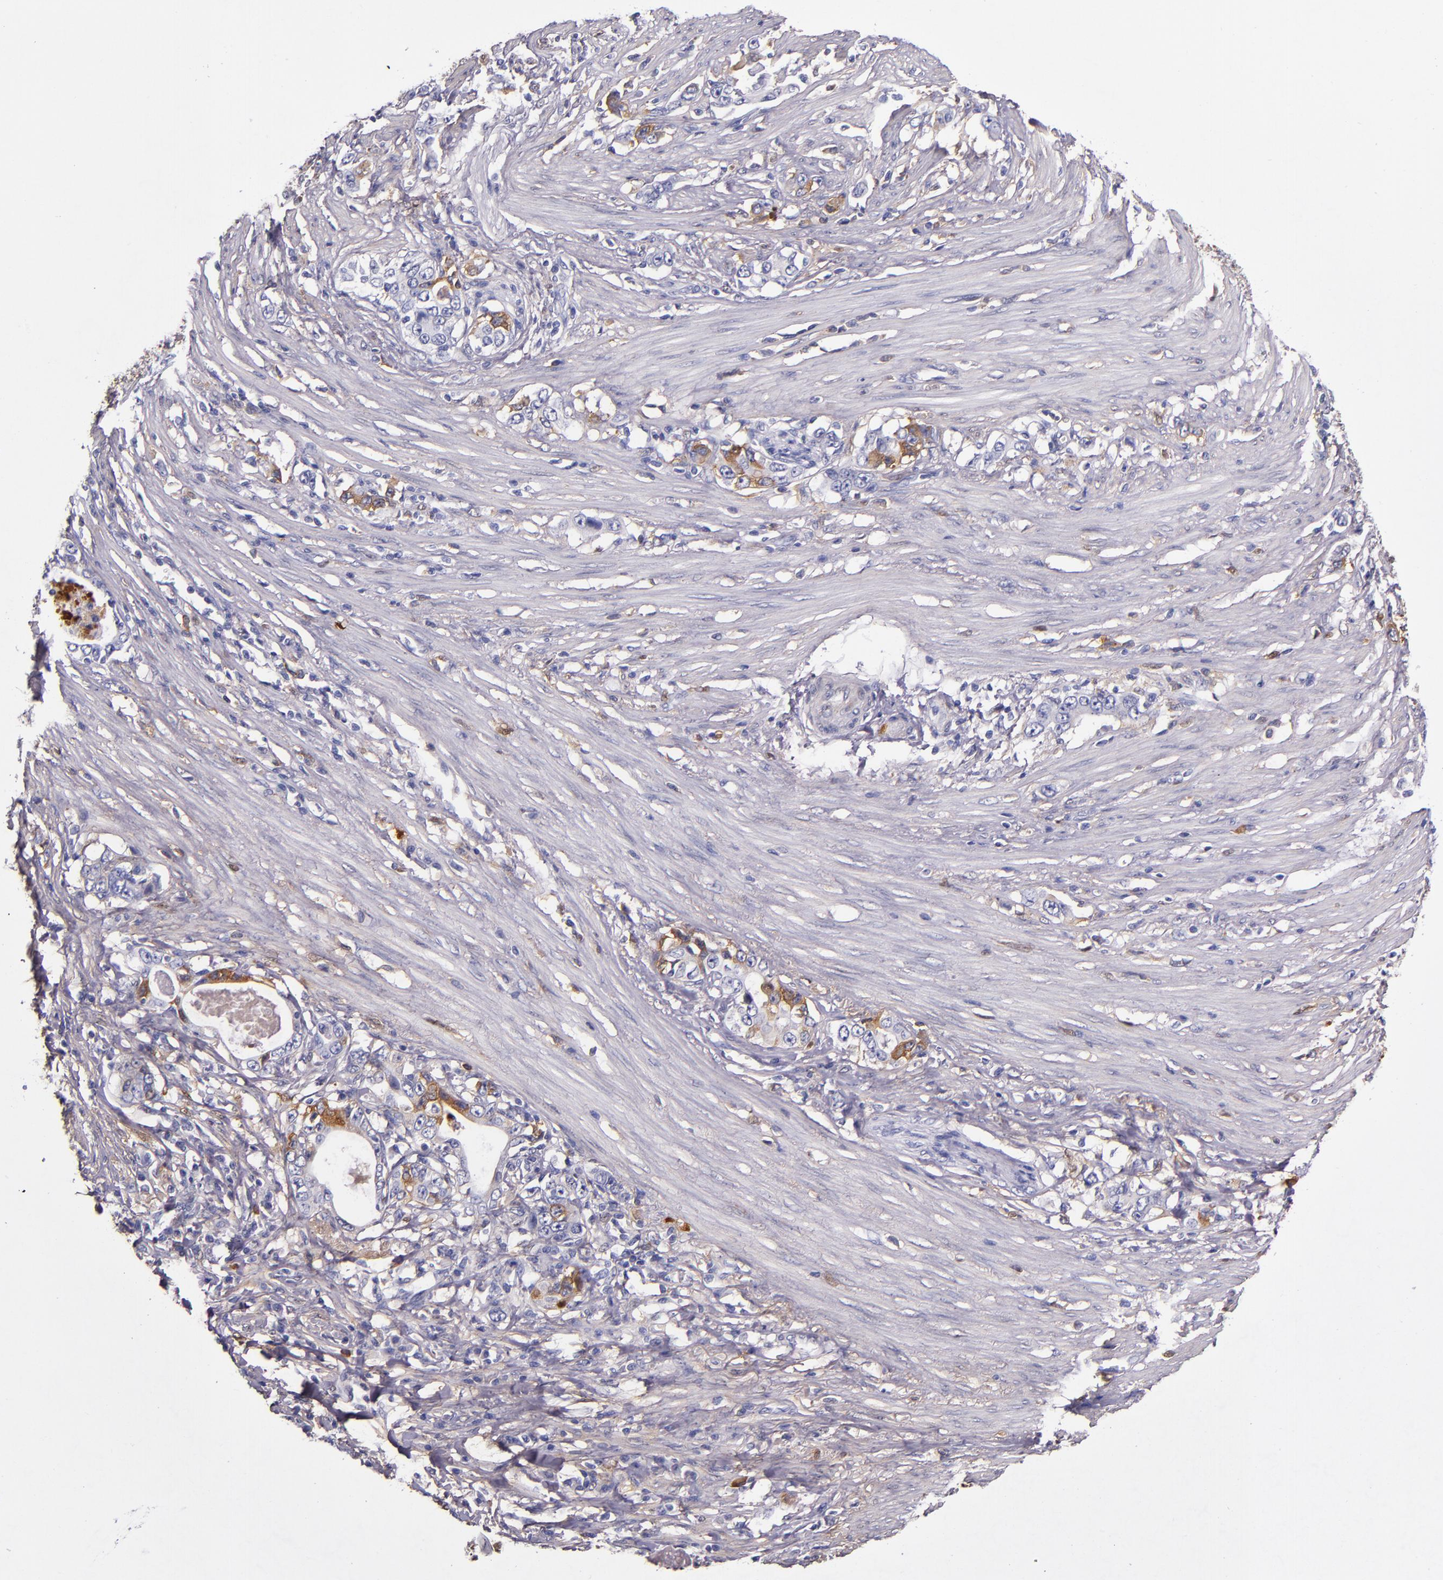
{"staining": {"intensity": "weak", "quantity": "<25%", "location": "cytoplasmic/membranous"}, "tissue": "stomach cancer", "cell_type": "Tumor cells", "image_type": "cancer", "snomed": [{"axis": "morphology", "description": "Adenocarcinoma, NOS"}, {"axis": "topography", "description": "Stomach, lower"}], "caption": "The histopathology image reveals no staining of tumor cells in adenocarcinoma (stomach).", "gene": "CLEC3B", "patient": {"sex": "female", "age": 72}}